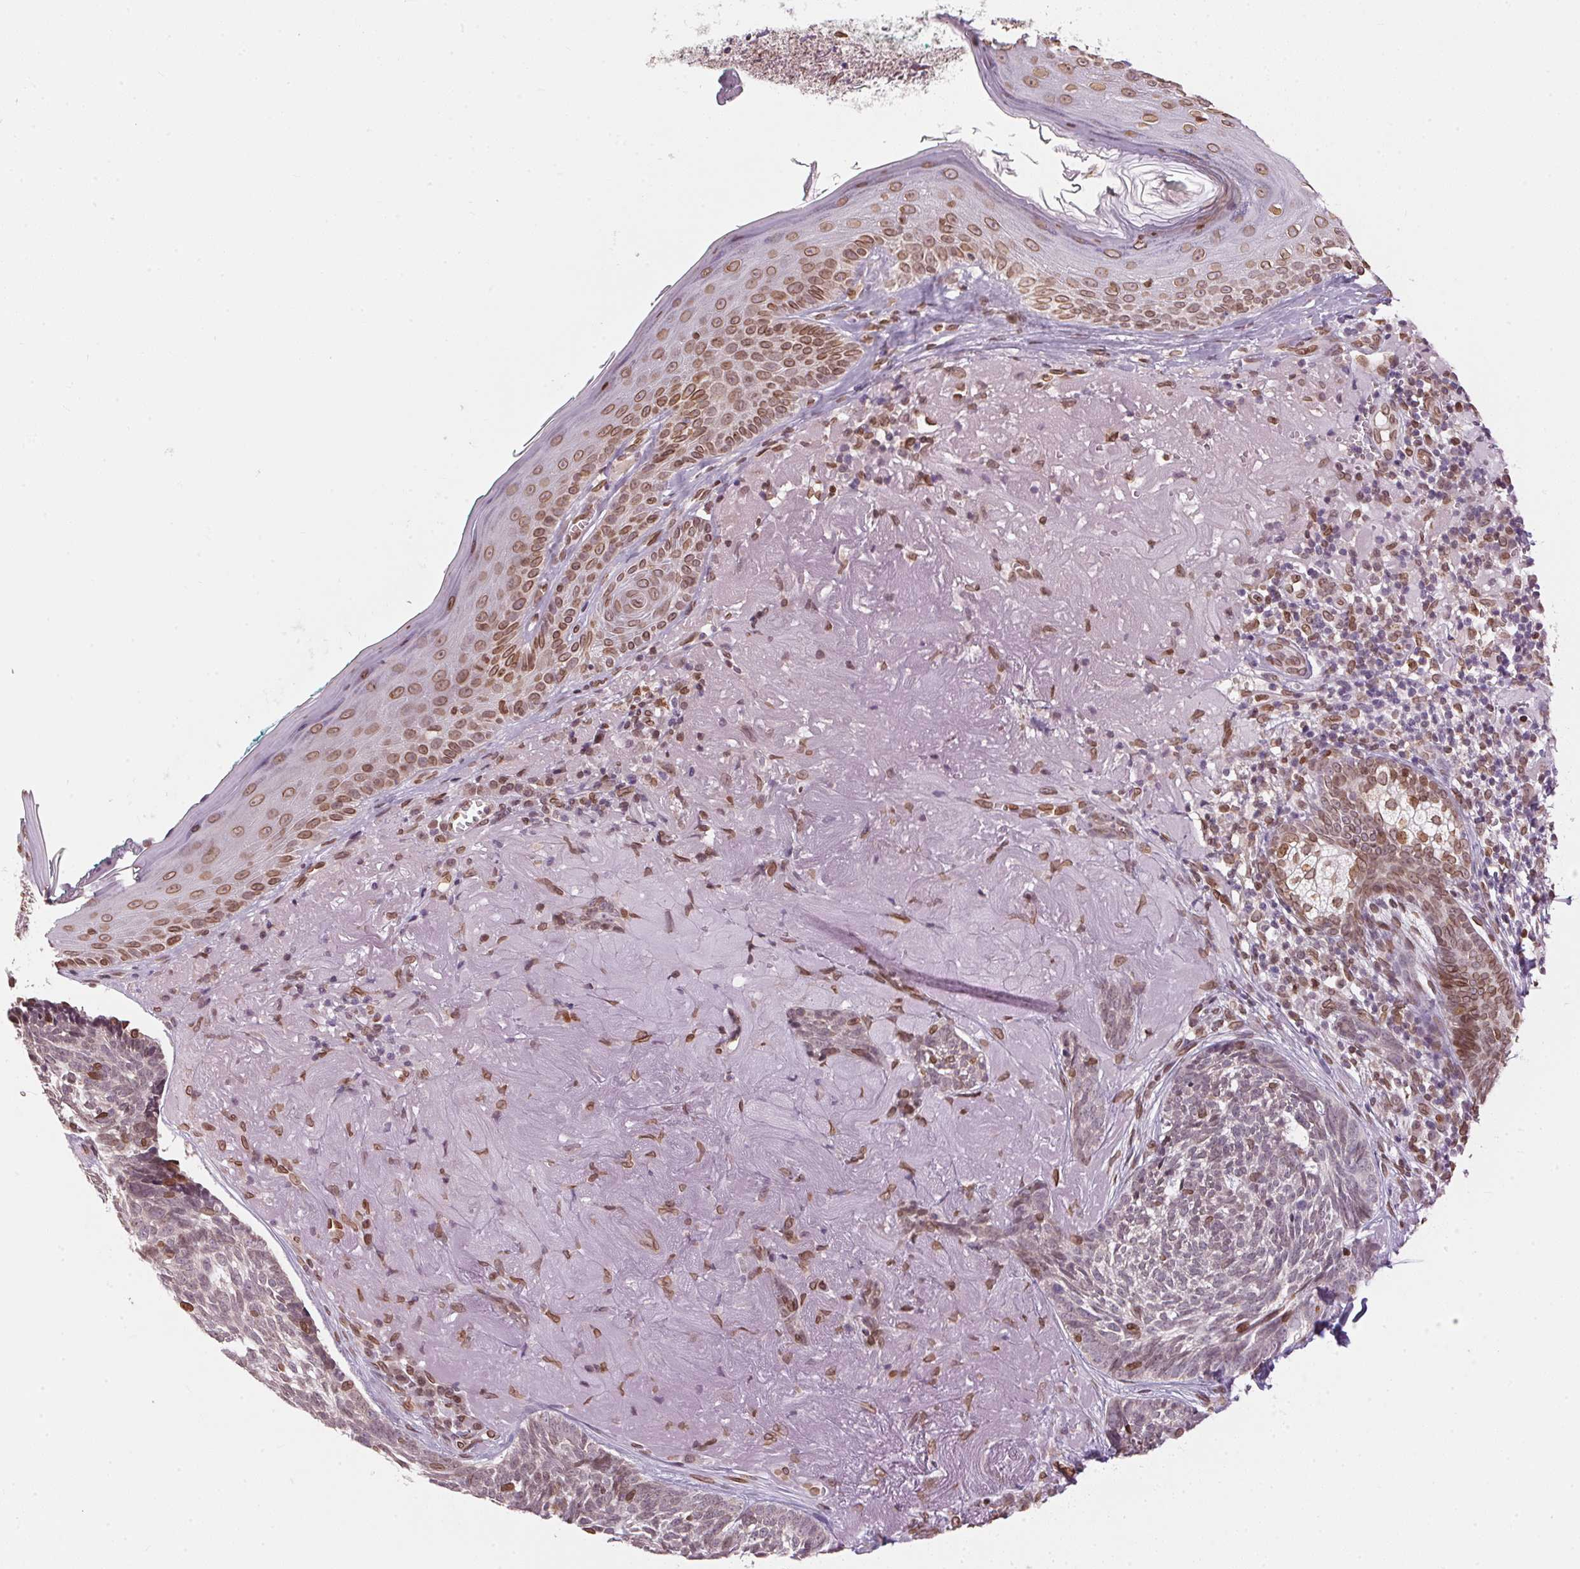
{"staining": {"intensity": "moderate", "quantity": "<25%", "location": "nuclear"}, "tissue": "skin cancer", "cell_type": "Tumor cells", "image_type": "cancer", "snomed": [{"axis": "morphology", "description": "Basal cell carcinoma"}, {"axis": "topography", "description": "Skin"}, {"axis": "topography", "description": "Skin of face"}], "caption": "Skin cancer (basal cell carcinoma) tissue shows moderate nuclear expression in about <25% of tumor cells", "gene": "TMEM175", "patient": {"sex": "female", "age": 95}}